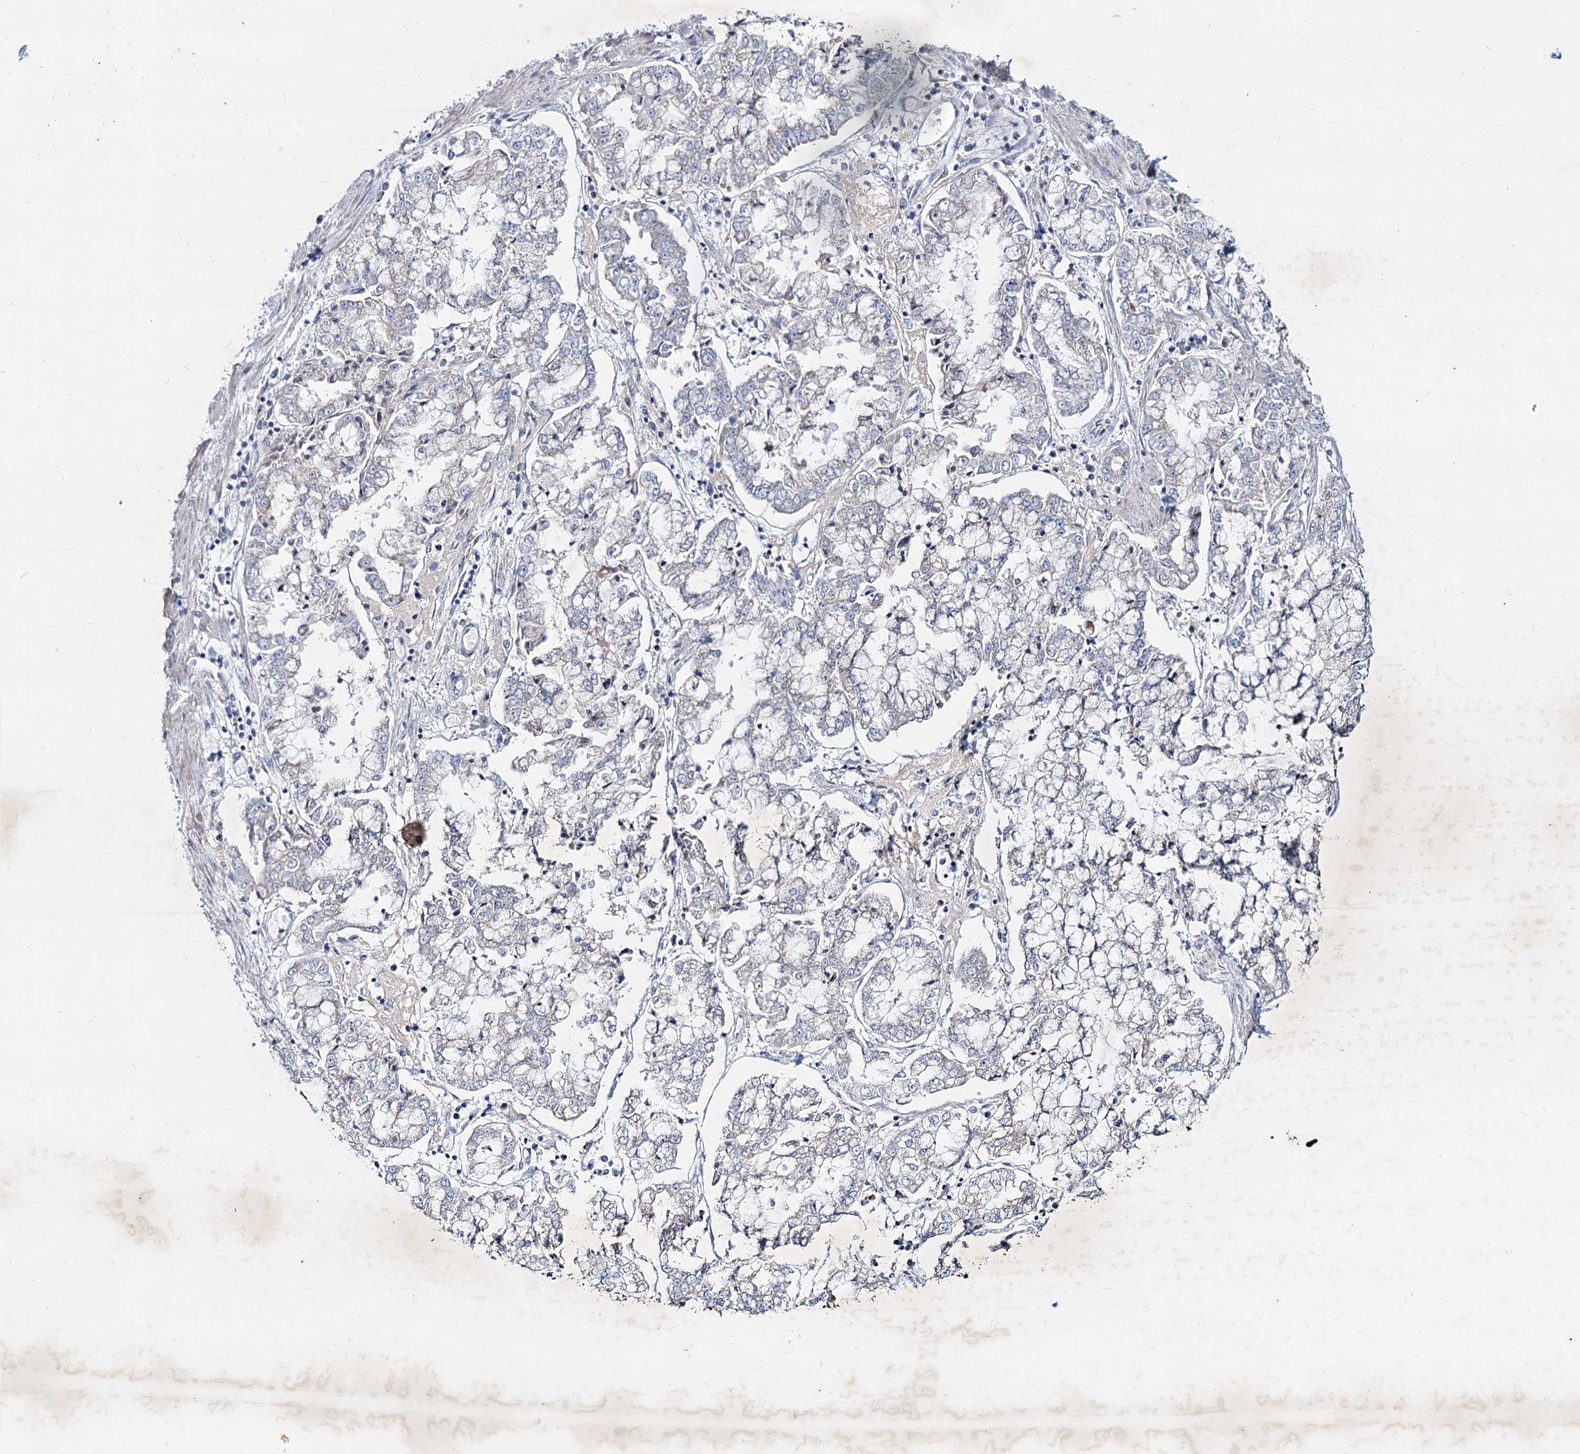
{"staining": {"intensity": "negative", "quantity": "none", "location": "none"}, "tissue": "stomach cancer", "cell_type": "Tumor cells", "image_type": "cancer", "snomed": [{"axis": "morphology", "description": "Adenocarcinoma, NOS"}, {"axis": "topography", "description": "Stomach"}], "caption": "DAB immunohistochemical staining of human stomach cancer demonstrates no significant staining in tumor cells.", "gene": "AGBL4", "patient": {"sex": "male", "age": 76}}